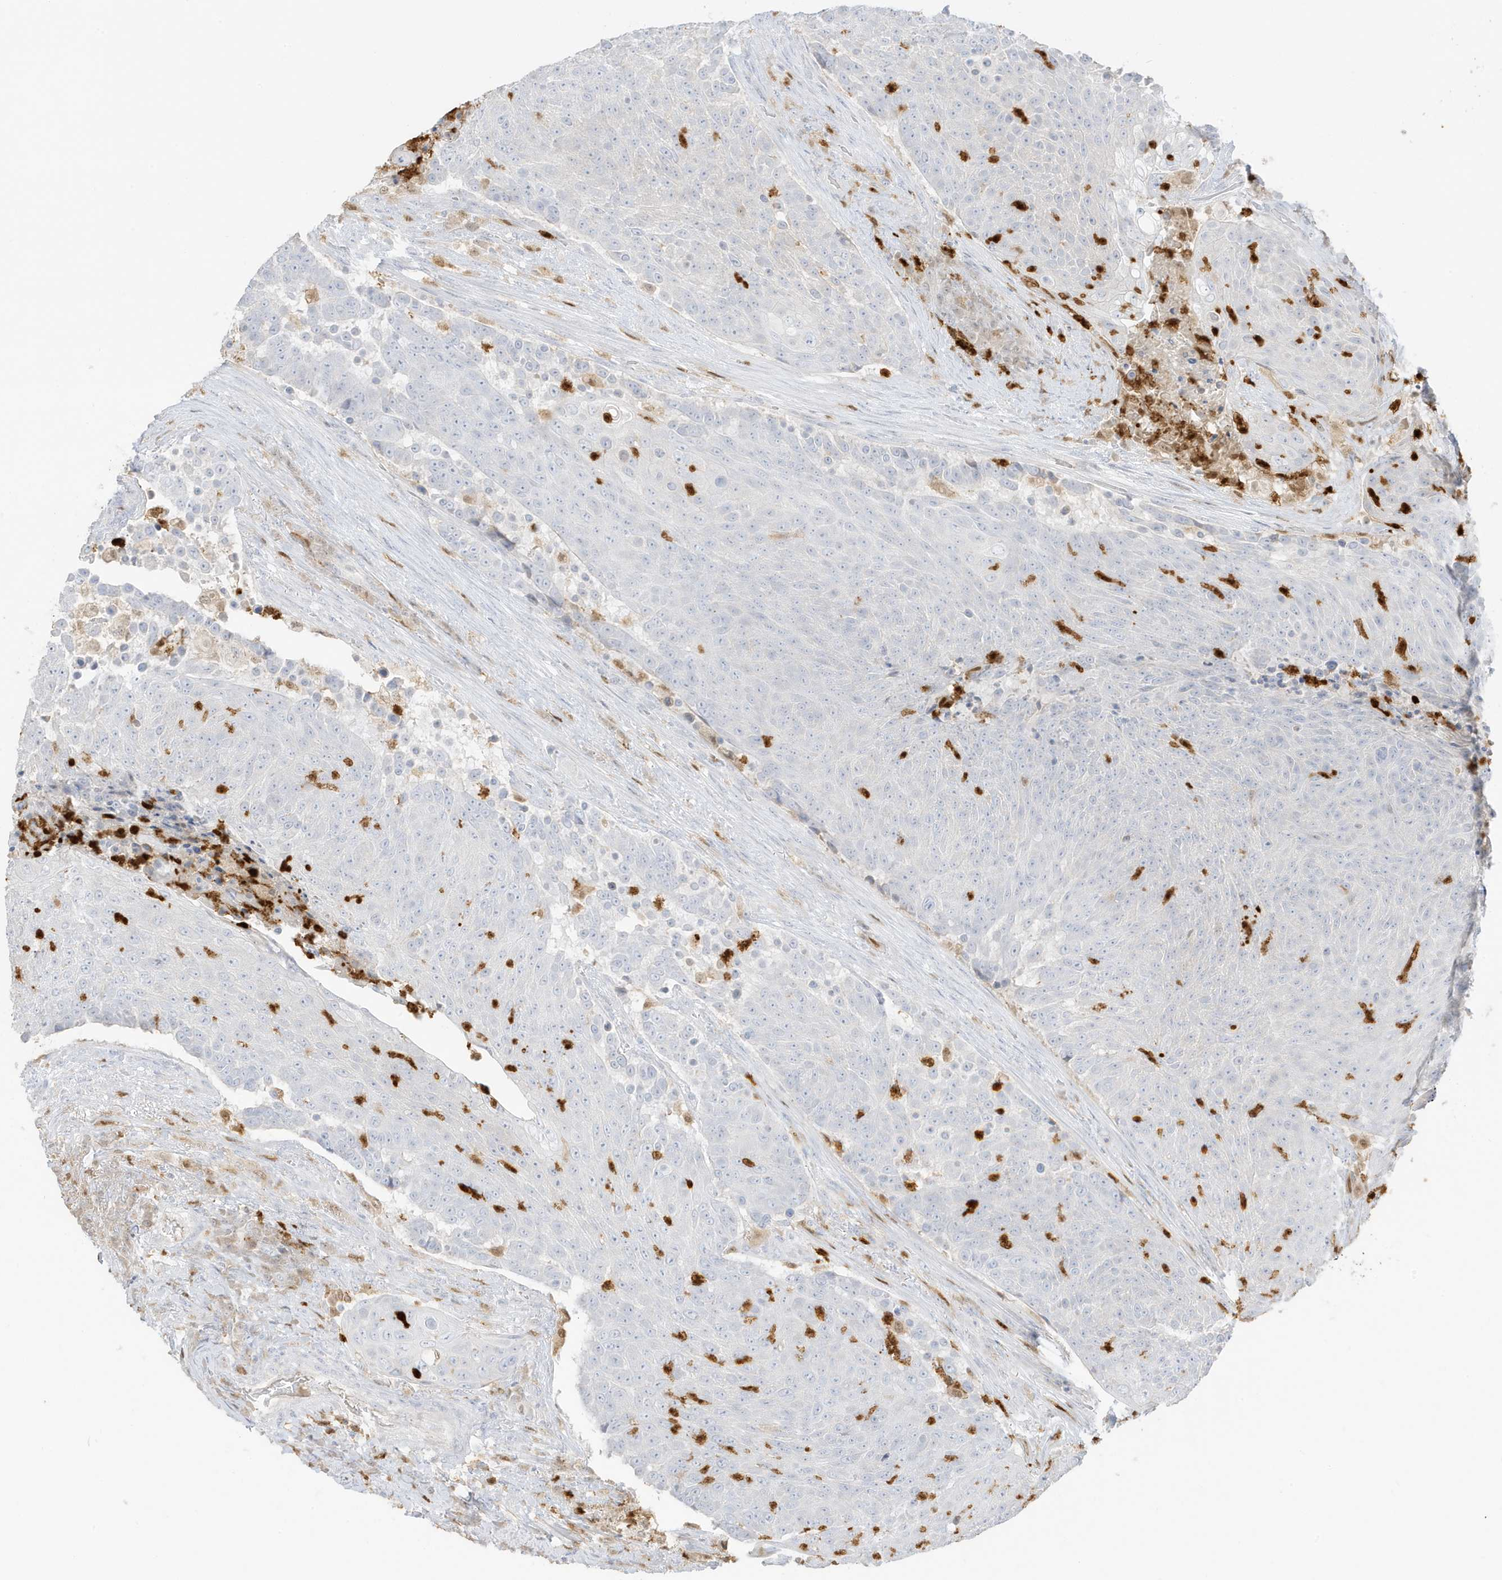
{"staining": {"intensity": "negative", "quantity": "none", "location": "none"}, "tissue": "urothelial cancer", "cell_type": "Tumor cells", "image_type": "cancer", "snomed": [{"axis": "morphology", "description": "Urothelial carcinoma, High grade"}, {"axis": "topography", "description": "Urinary bladder"}], "caption": "Immunohistochemistry (IHC) of human urothelial cancer demonstrates no staining in tumor cells.", "gene": "GCA", "patient": {"sex": "female", "age": 63}}